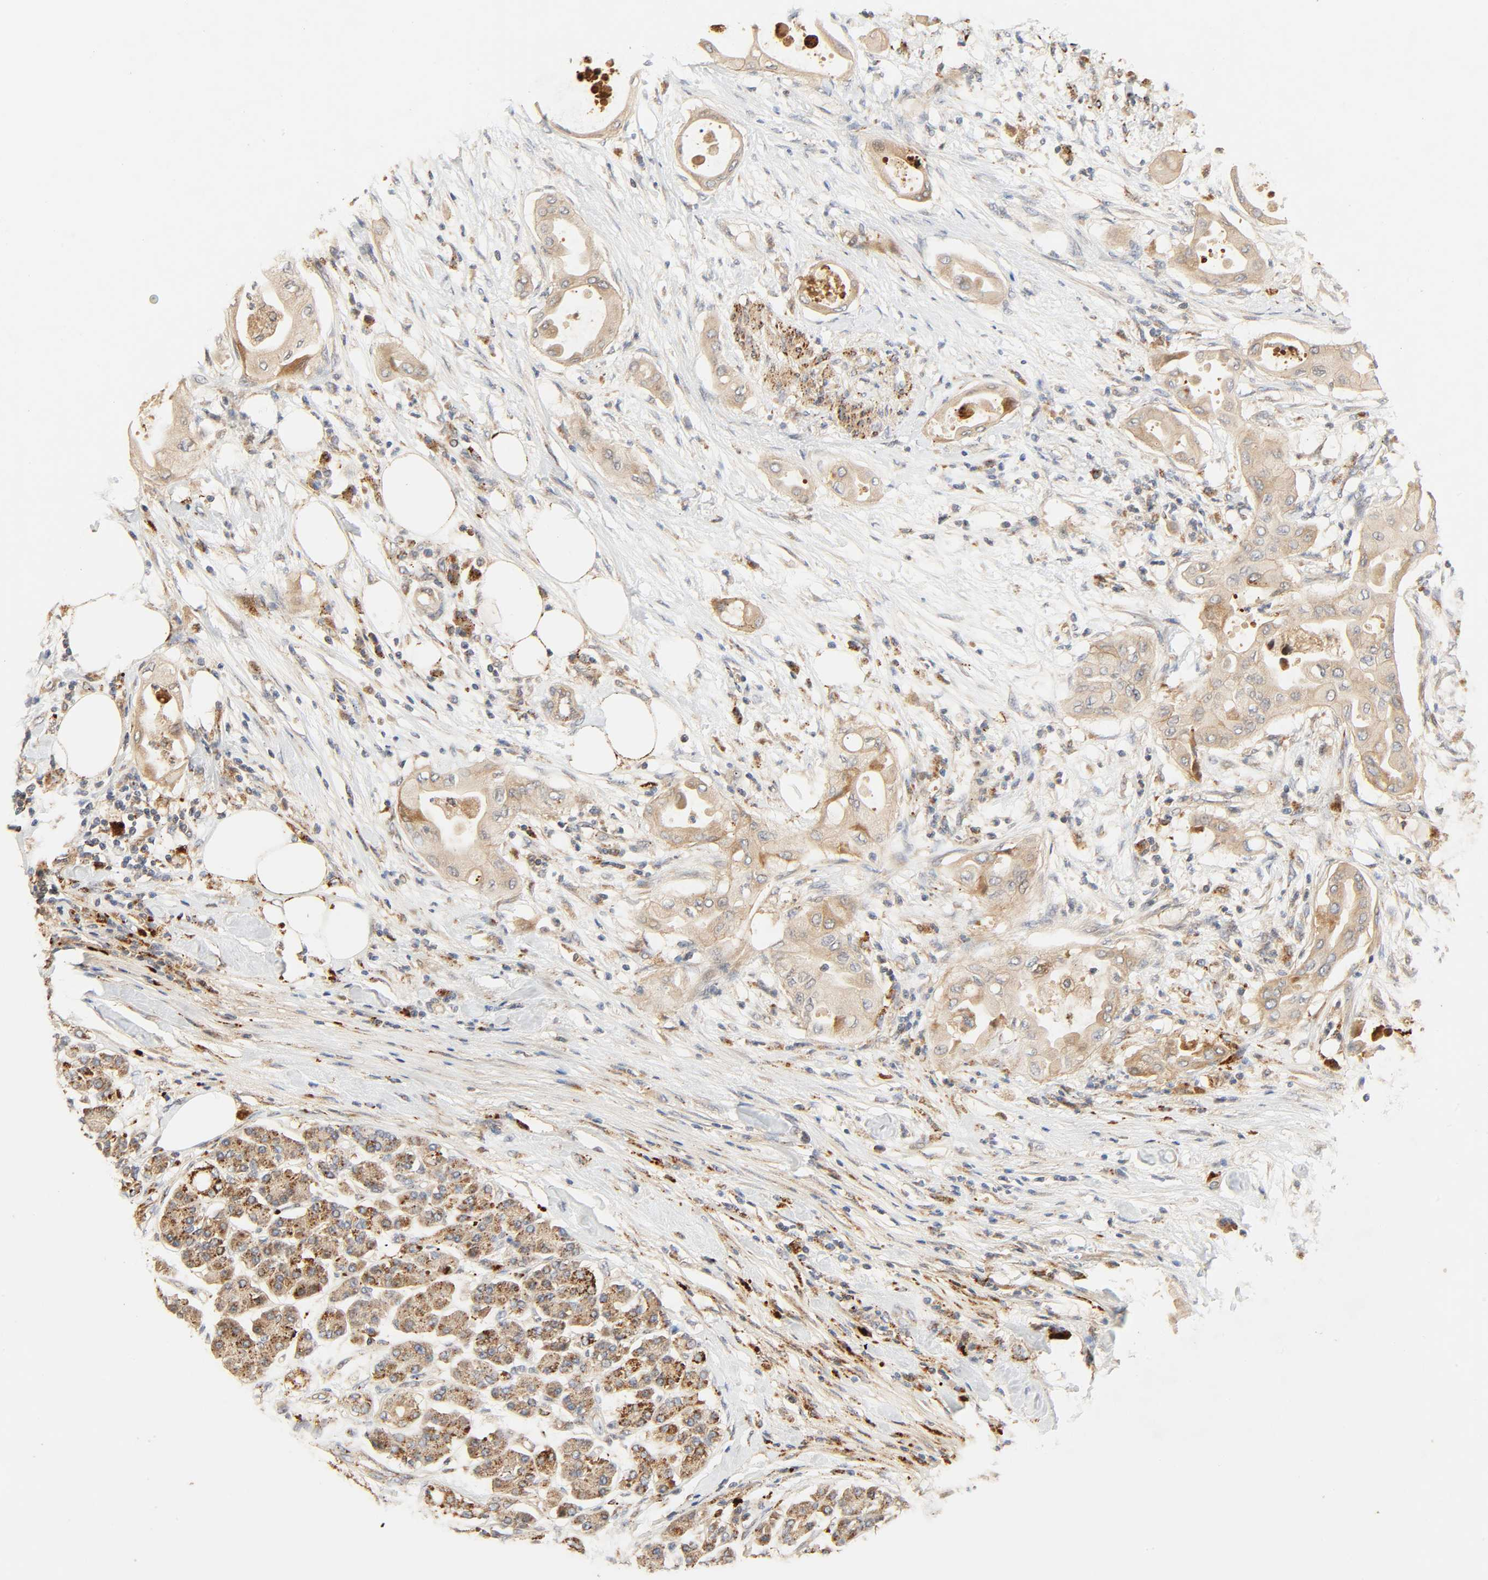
{"staining": {"intensity": "moderate", "quantity": ">75%", "location": "cytoplasmic/membranous"}, "tissue": "pancreatic cancer", "cell_type": "Tumor cells", "image_type": "cancer", "snomed": [{"axis": "morphology", "description": "Adenocarcinoma, NOS"}, {"axis": "morphology", "description": "Adenocarcinoma, metastatic, NOS"}, {"axis": "topography", "description": "Lymph node"}, {"axis": "topography", "description": "Pancreas"}, {"axis": "topography", "description": "Duodenum"}], "caption": "IHC photomicrograph of neoplastic tissue: human pancreatic cancer stained using IHC shows medium levels of moderate protein expression localized specifically in the cytoplasmic/membranous of tumor cells, appearing as a cytoplasmic/membranous brown color.", "gene": "MAPK6", "patient": {"sex": "female", "age": 64}}